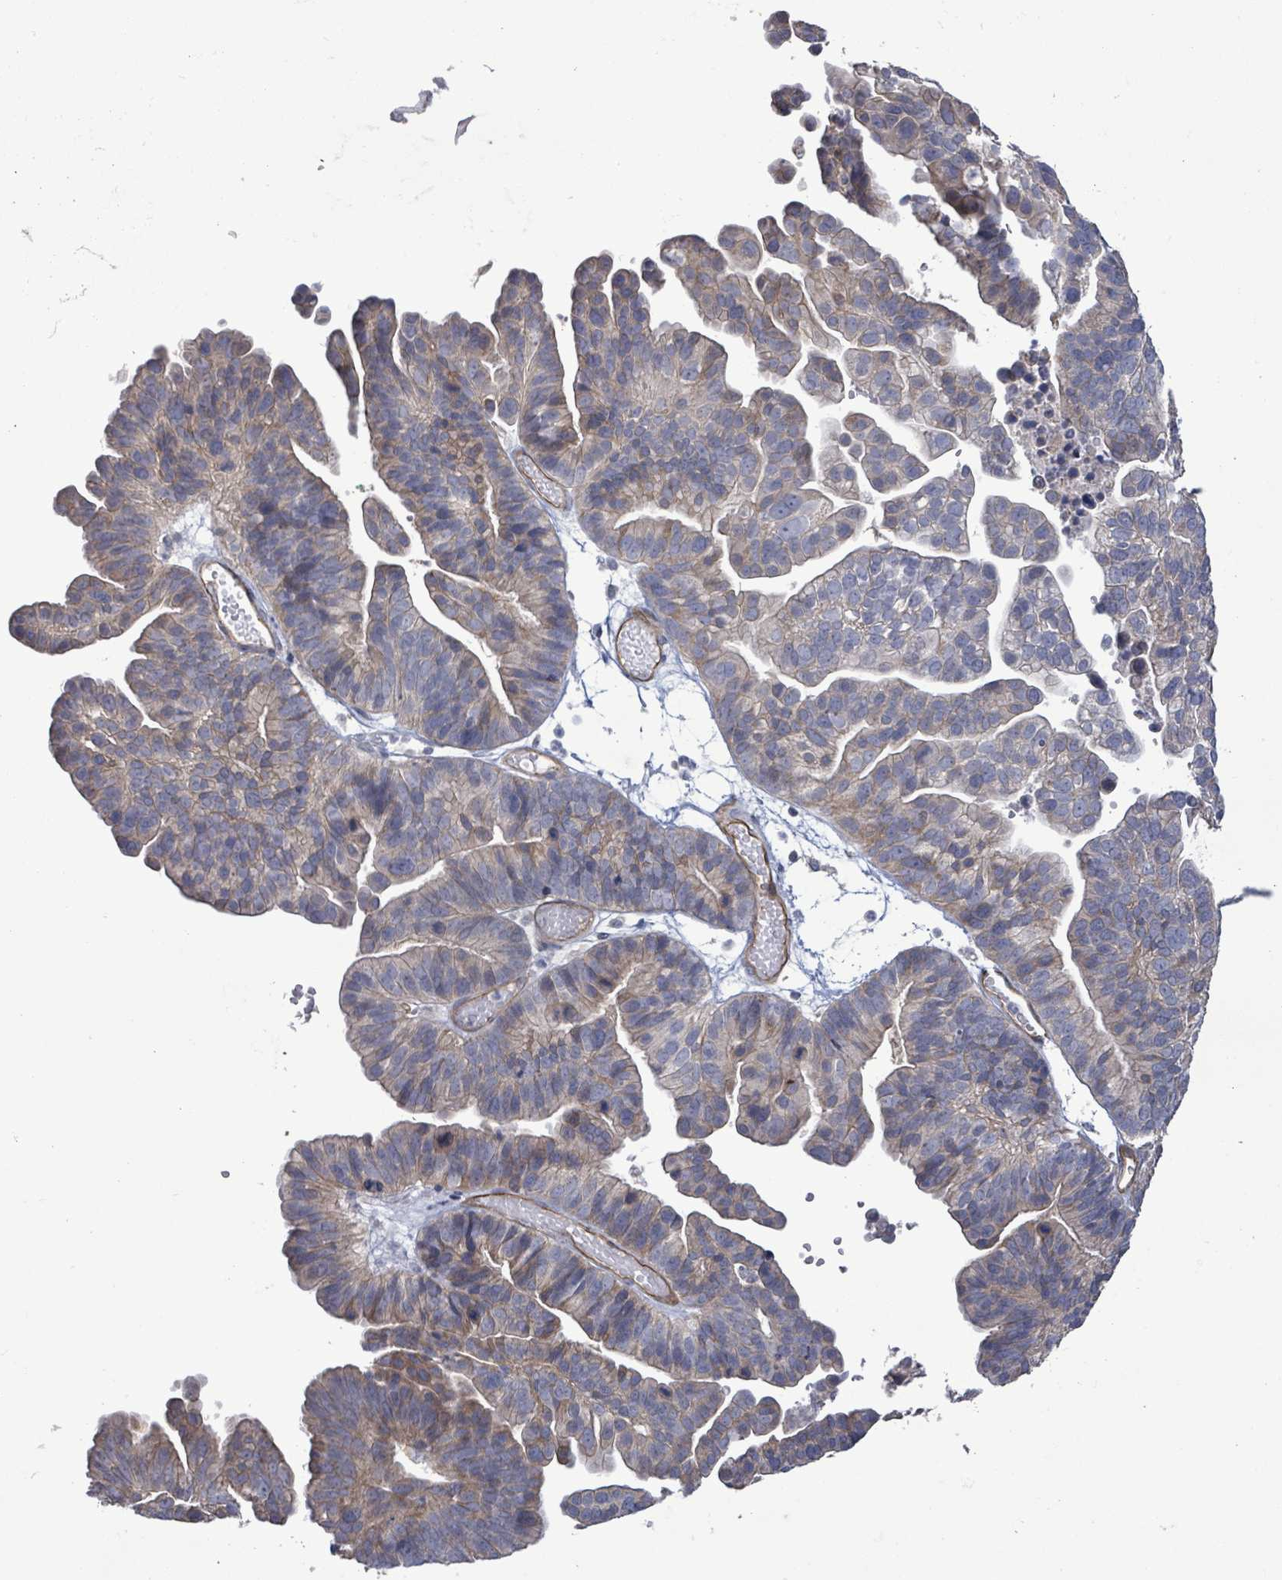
{"staining": {"intensity": "weak", "quantity": "<25%", "location": "cytoplasmic/membranous"}, "tissue": "ovarian cancer", "cell_type": "Tumor cells", "image_type": "cancer", "snomed": [{"axis": "morphology", "description": "Cystadenocarcinoma, serous, NOS"}, {"axis": "topography", "description": "Ovary"}], "caption": "This is an IHC histopathology image of human ovarian serous cystadenocarcinoma. There is no positivity in tumor cells.", "gene": "KANK3", "patient": {"sex": "female", "age": 56}}